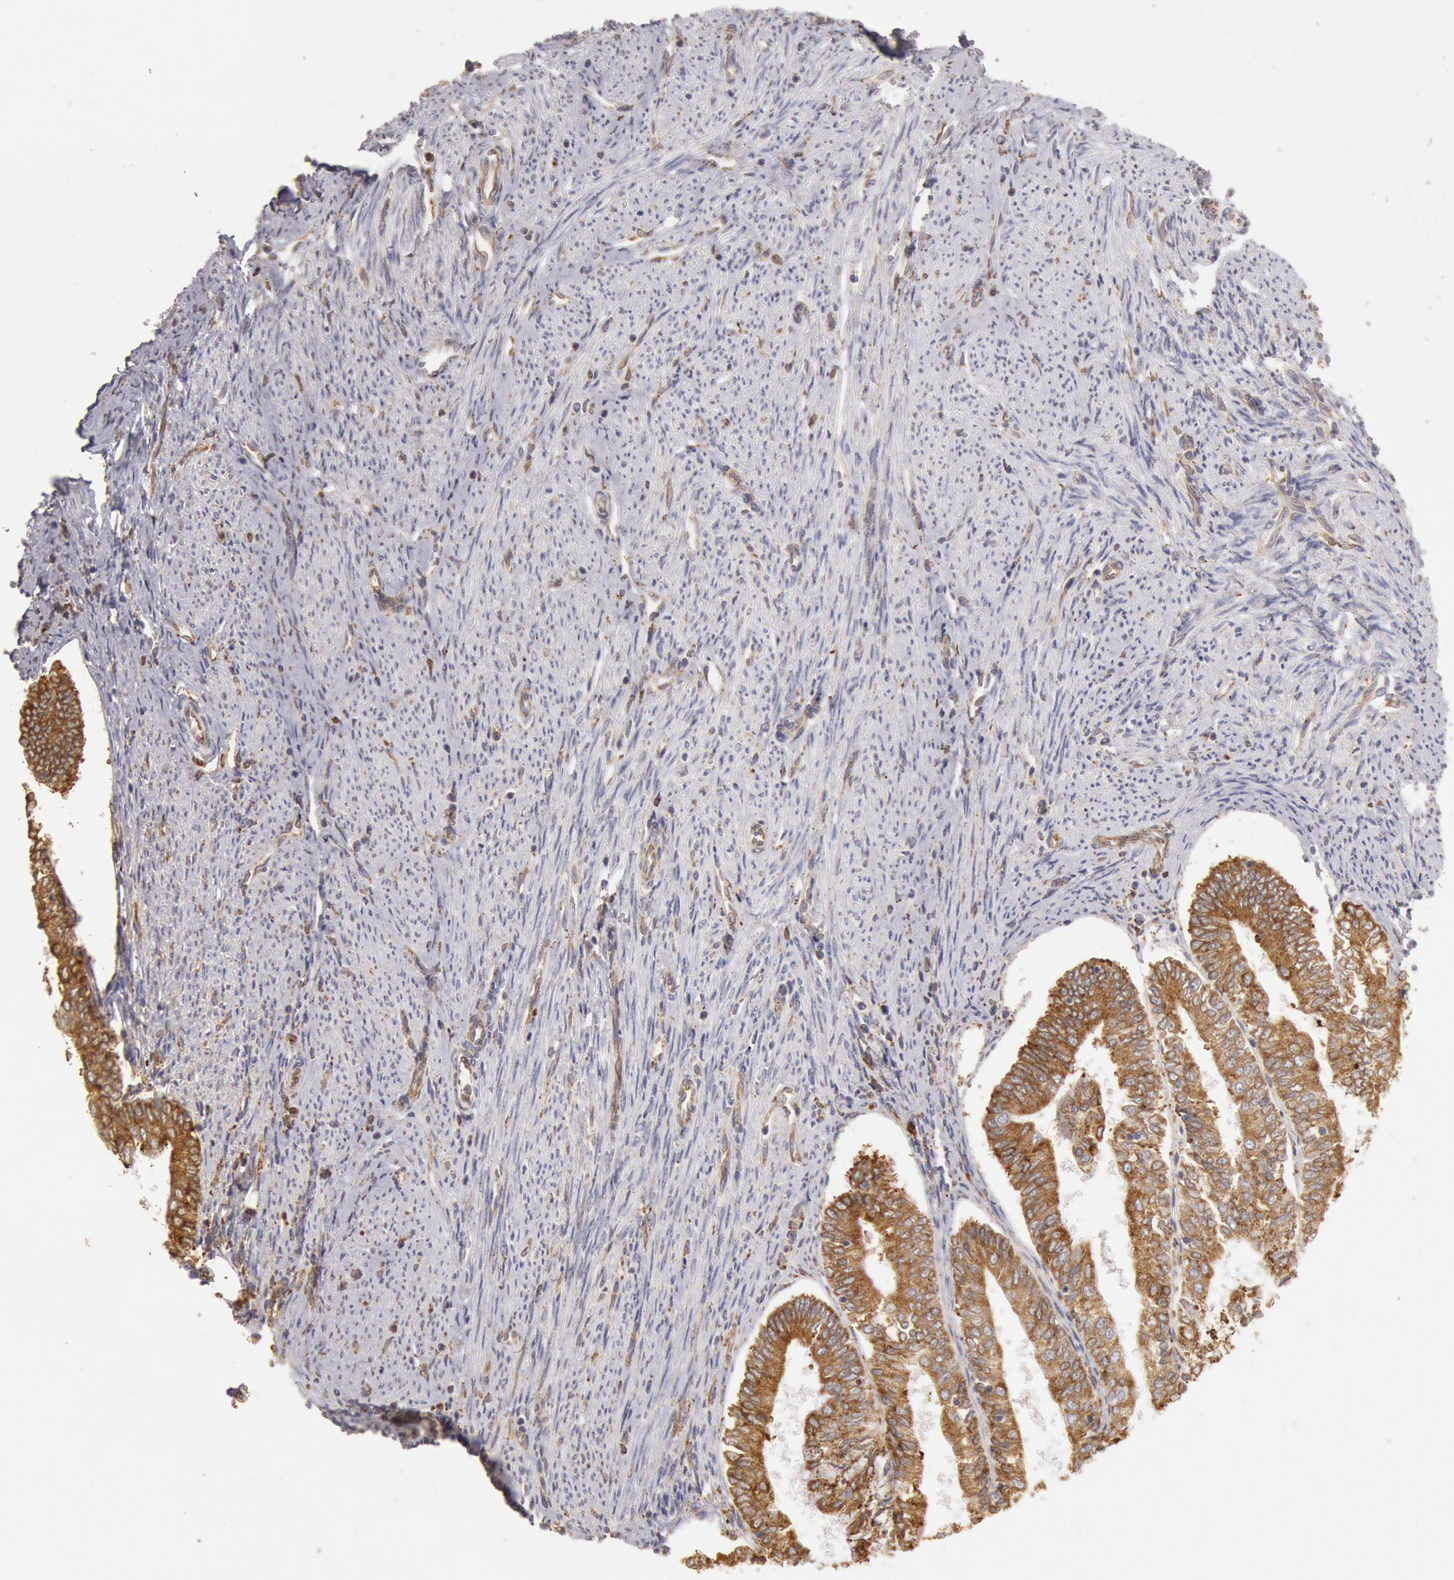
{"staining": {"intensity": "moderate", "quantity": ">75%", "location": "cytoplasmic/membranous"}, "tissue": "endometrial cancer", "cell_type": "Tumor cells", "image_type": "cancer", "snomed": [{"axis": "morphology", "description": "Adenocarcinoma, NOS"}, {"axis": "topography", "description": "Endometrium"}], "caption": "DAB immunohistochemical staining of human endometrial adenocarcinoma shows moderate cytoplasmic/membranous protein expression in approximately >75% of tumor cells.", "gene": "ERP44", "patient": {"sex": "female", "age": 75}}